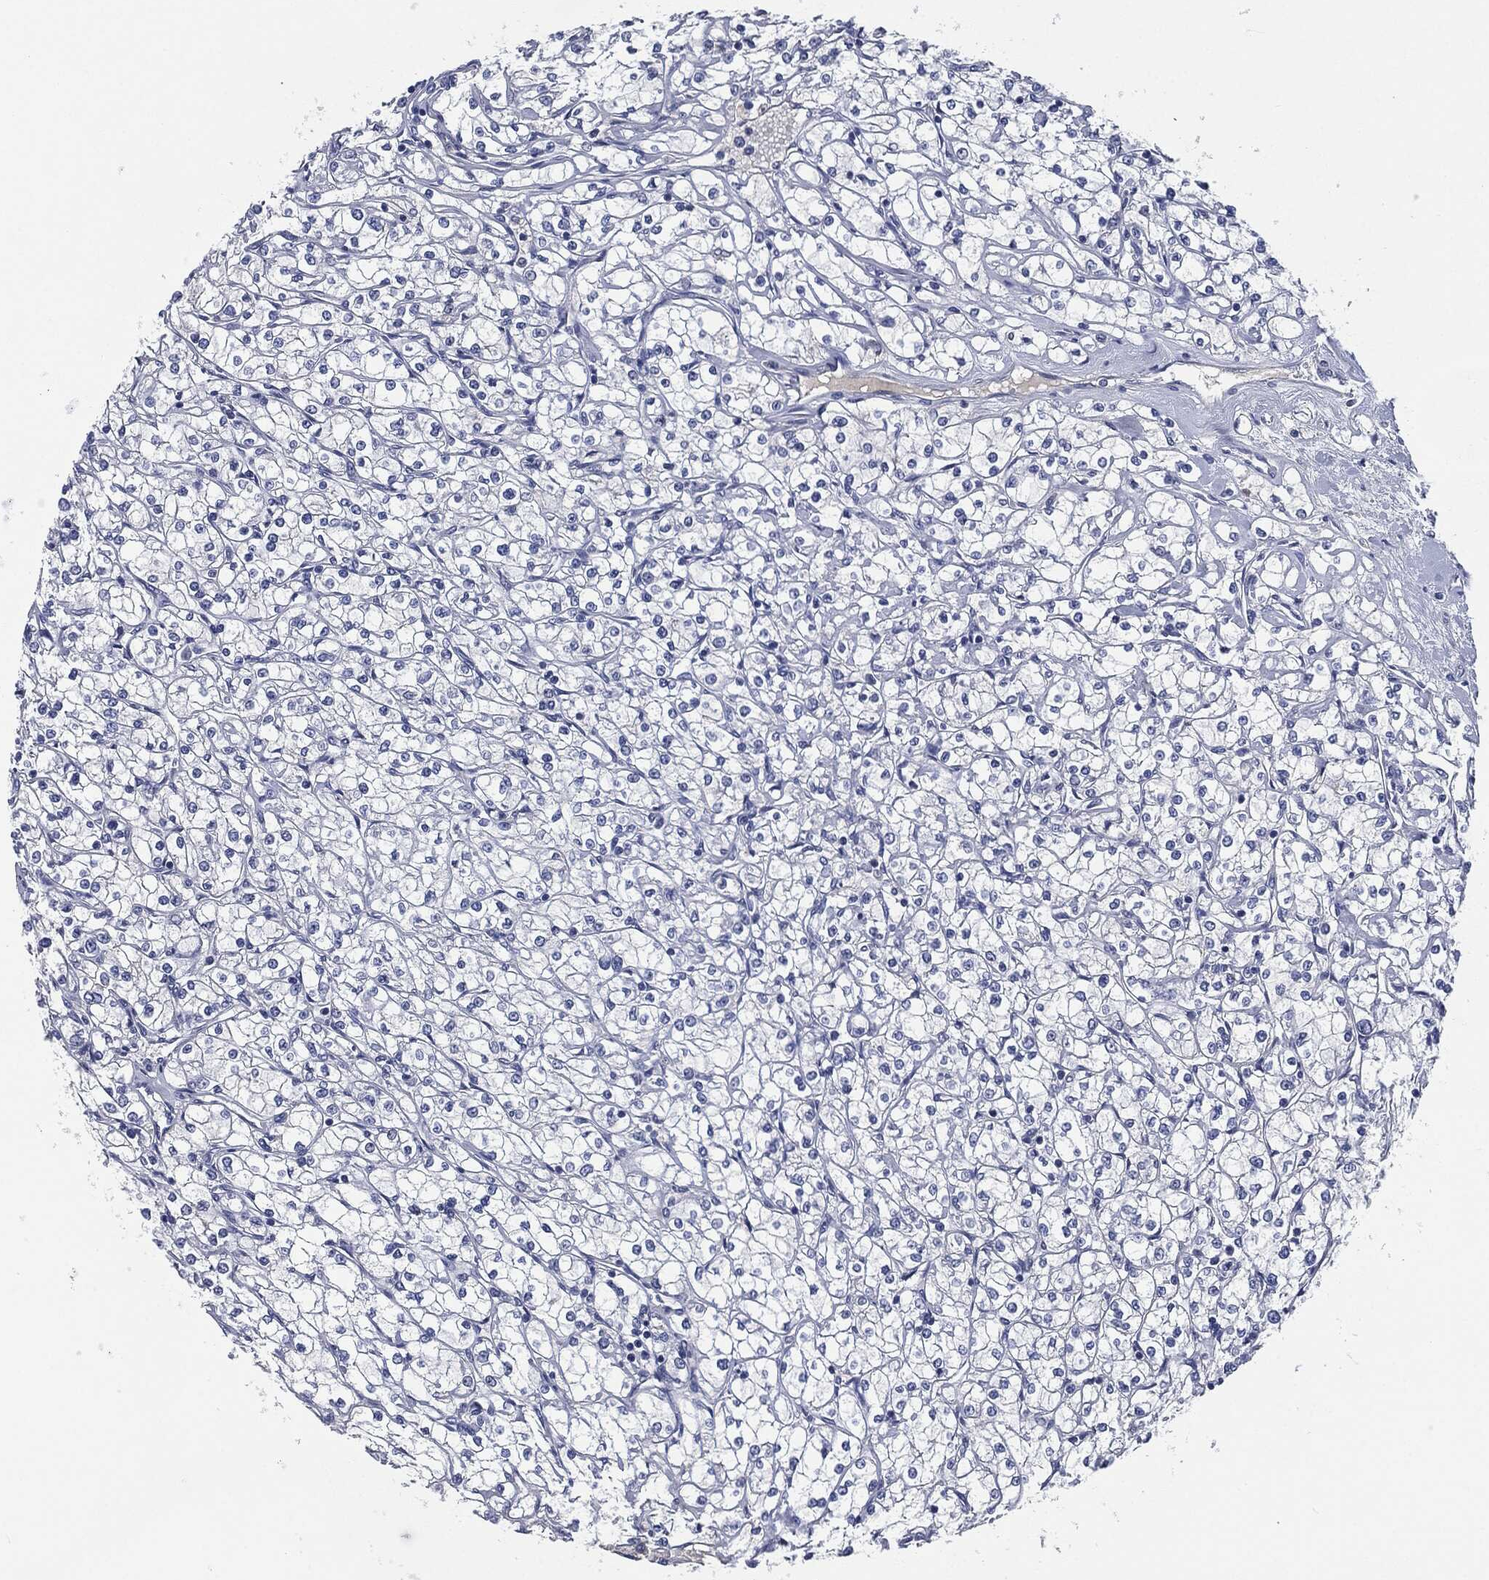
{"staining": {"intensity": "negative", "quantity": "none", "location": "none"}, "tissue": "renal cancer", "cell_type": "Tumor cells", "image_type": "cancer", "snomed": [{"axis": "morphology", "description": "Adenocarcinoma, NOS"}, {"axis": "topography", "description": "Kidney"}], "caption": "DAB immunohistochemical staining of renal adenocarcinoma reveals no significant staining in tumor cells. (IHC, brightfield microscopy, high magnification).", "gene": "CD27", "patient": {"sex": "male", "age": 67}}